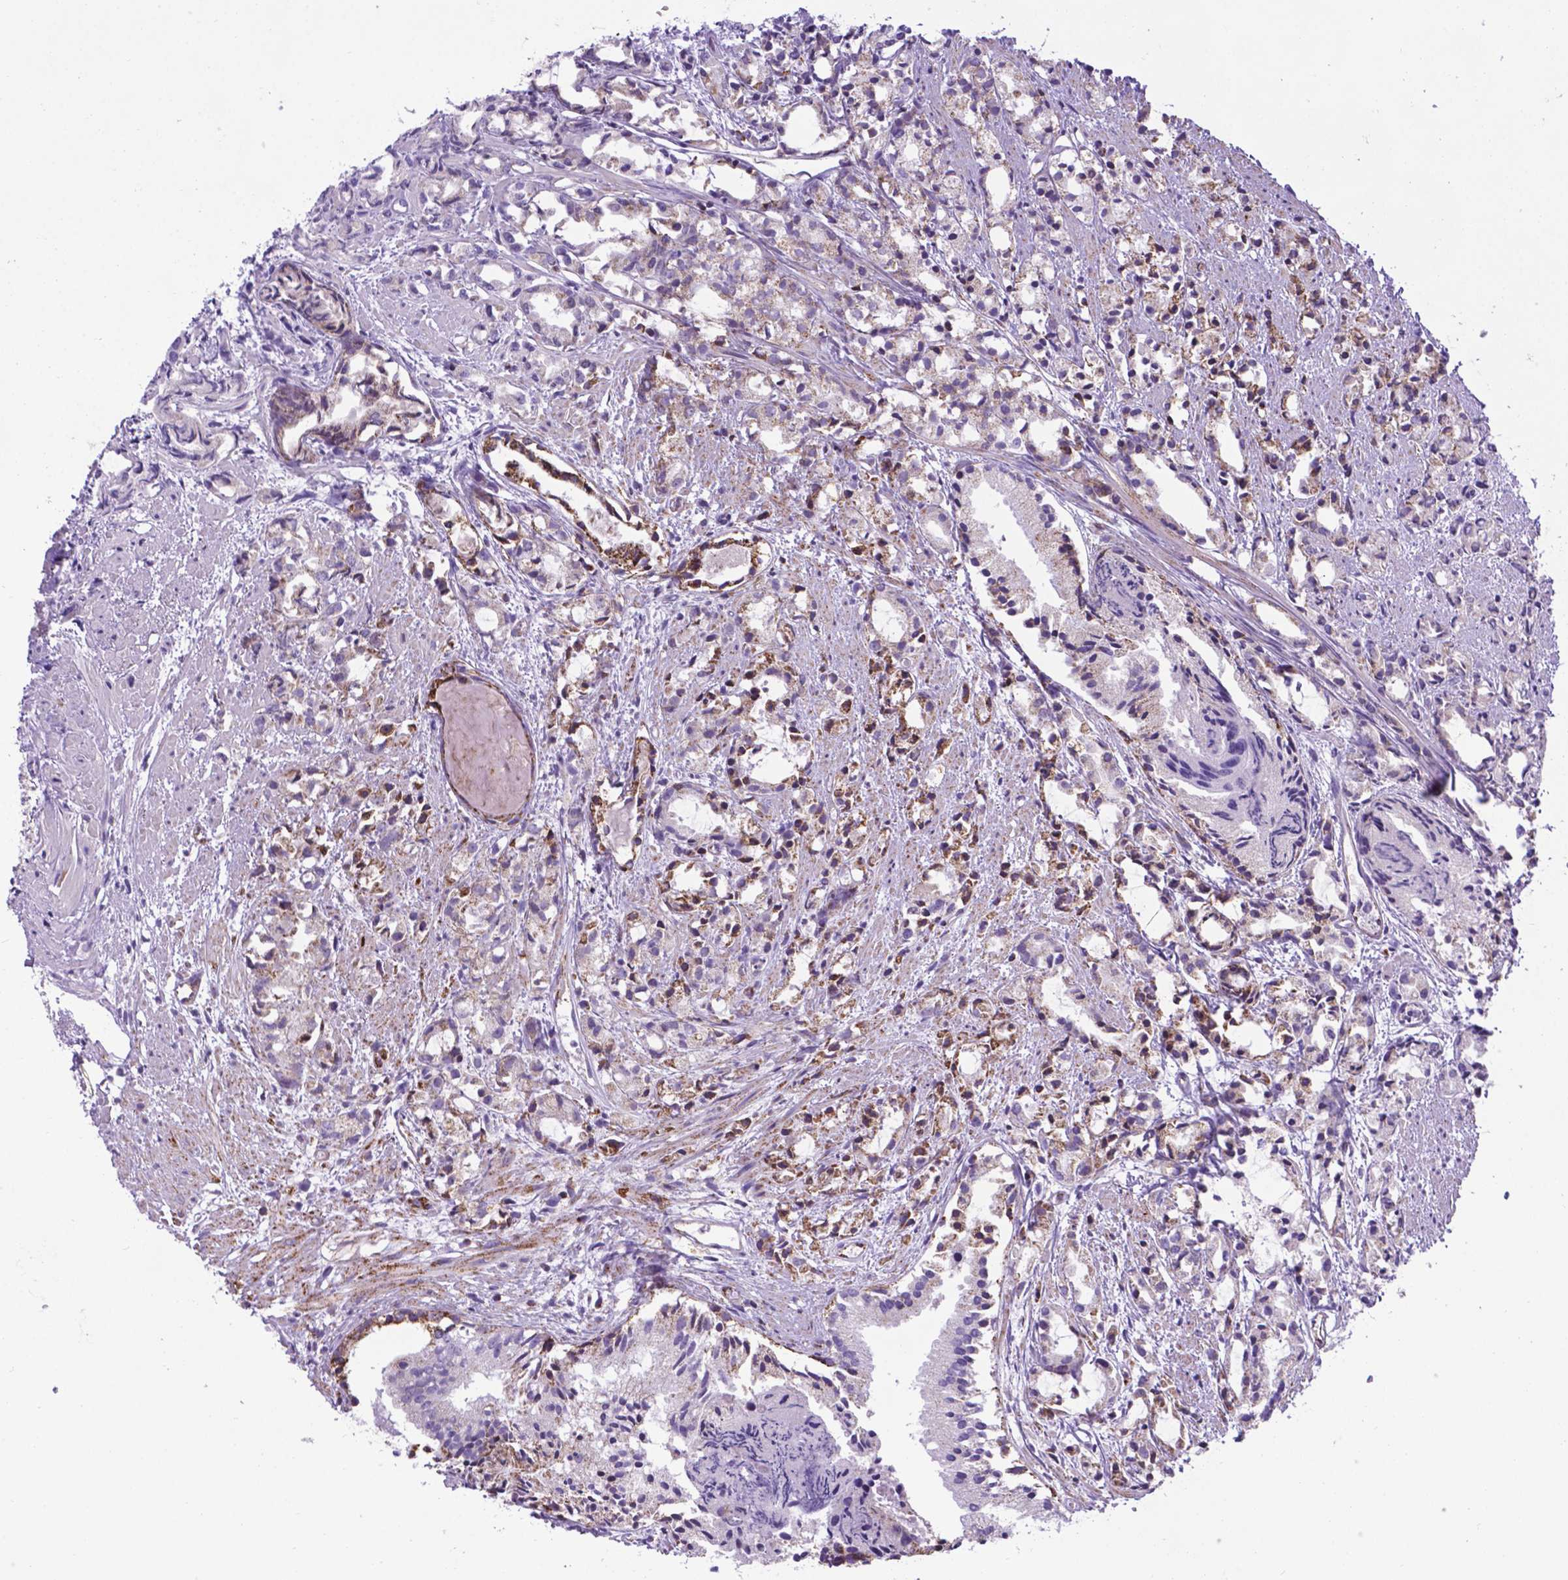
{"staining": {"intensity": "weak", "quantity": "<25%", "location": "cytoplasmic/membranous"}, "tissue": "prostate cancer", "cell_type": "Tumor cells", "image_type": "cancer", "snomed": [{"axis": "morphology", "description": "Adenocarcinoma, High grade"}, {"axis": "topography", "description": "Prostate"}], "caption": "This is an immunohistochemistry image of human prostate adenocarcinoma (high-grade). There is no expression in tumor cells.", "gene": "POU3F3", "patient": {"sex": "male", "age": 79}}